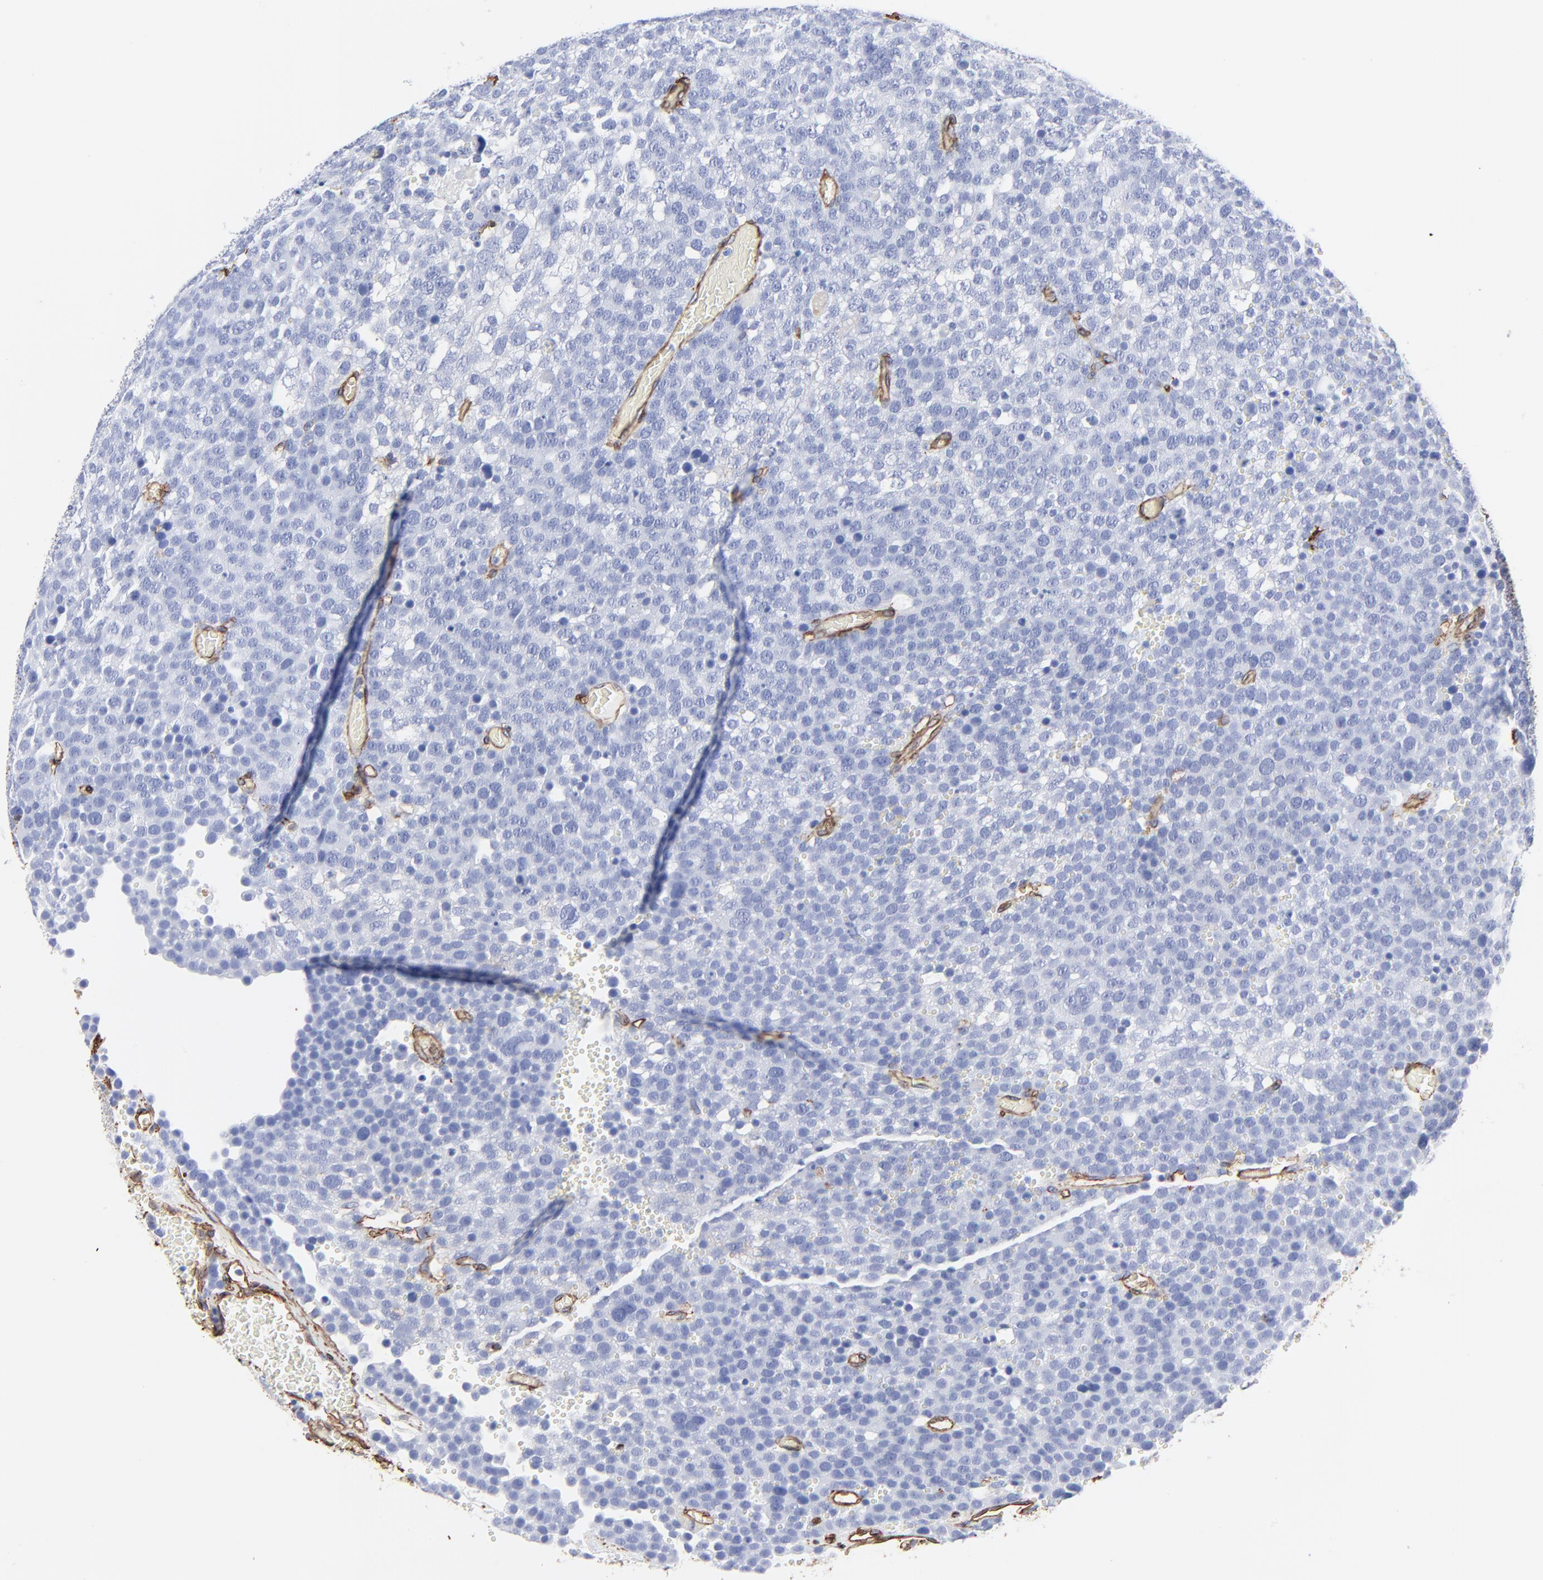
{"staining": {"intensity": "negative", "quantity": "none", "location": "none"}, "tissue": "testis cancer", "cell_type": "Tumor cells", "image_type": "cancer", "snomed": [{"axis": "morphology", "description": "Seminoma, NOS"}, {"axis": "topography", "description": "Testis"}], "caption": "Immunohistochemistry of human seminoma (testis) displays no staining in tumor cells.", "gene": "CAV1", "patient": {"sex": "male", "age": 71}}